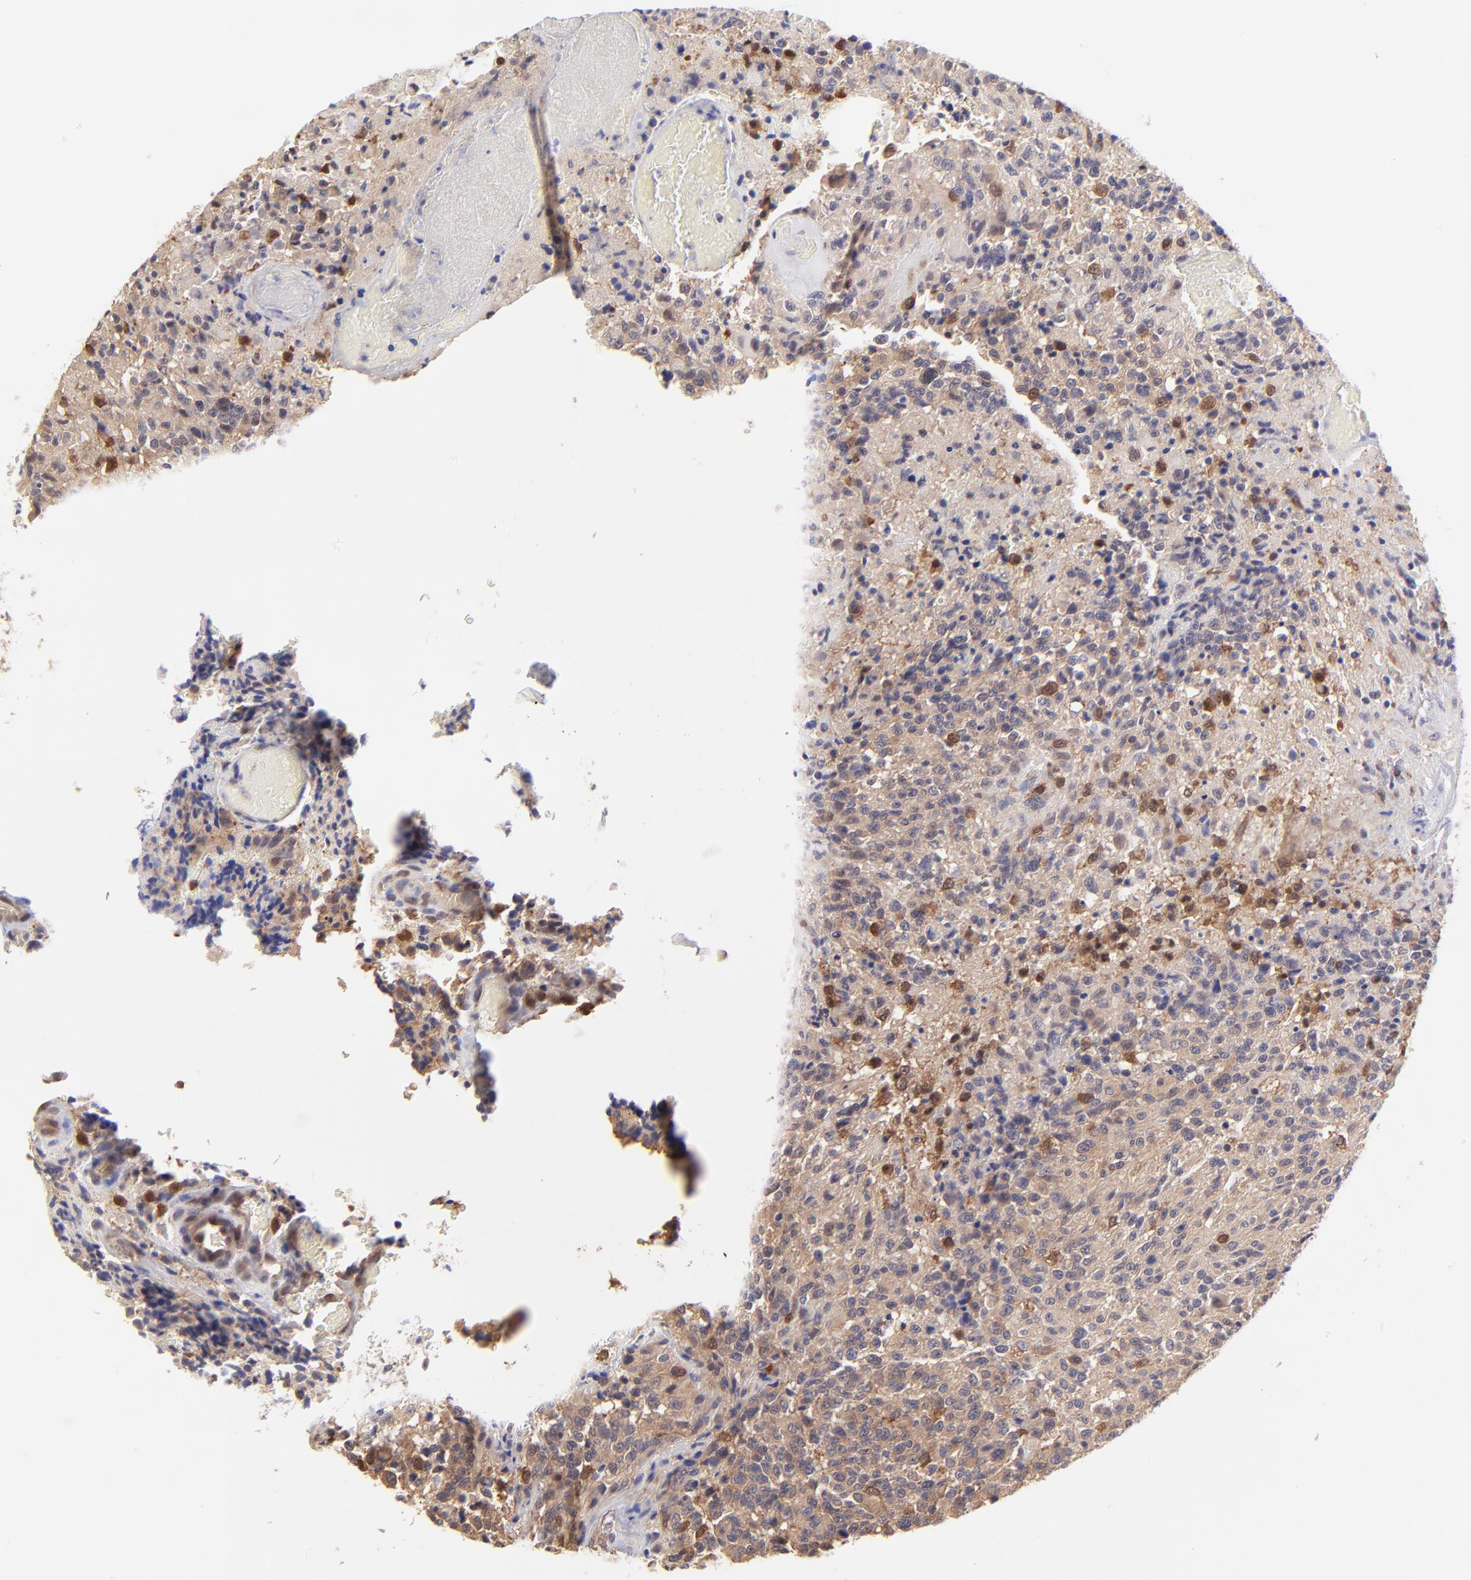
{"staining": {"intensity": "moderate", "quantity": "<25%", "location": "nuclear"}, "tissue": "glioma", "cell_type": "Tumor cells", "image_type": "cancer", "snomed": [{"axis": "morphology", "description": "Glioma, malignant, High grade"}, {"axis": "topography", "description": "Brain"}], "caption": "A low amount of moderate nuclear expression is present in about <25% of tumor cells in malignant high-grade glioma tissue. Nuclei are stained in blue.", "gene": "HYAL1", "patient": {"sex": "male", "age": 36}}